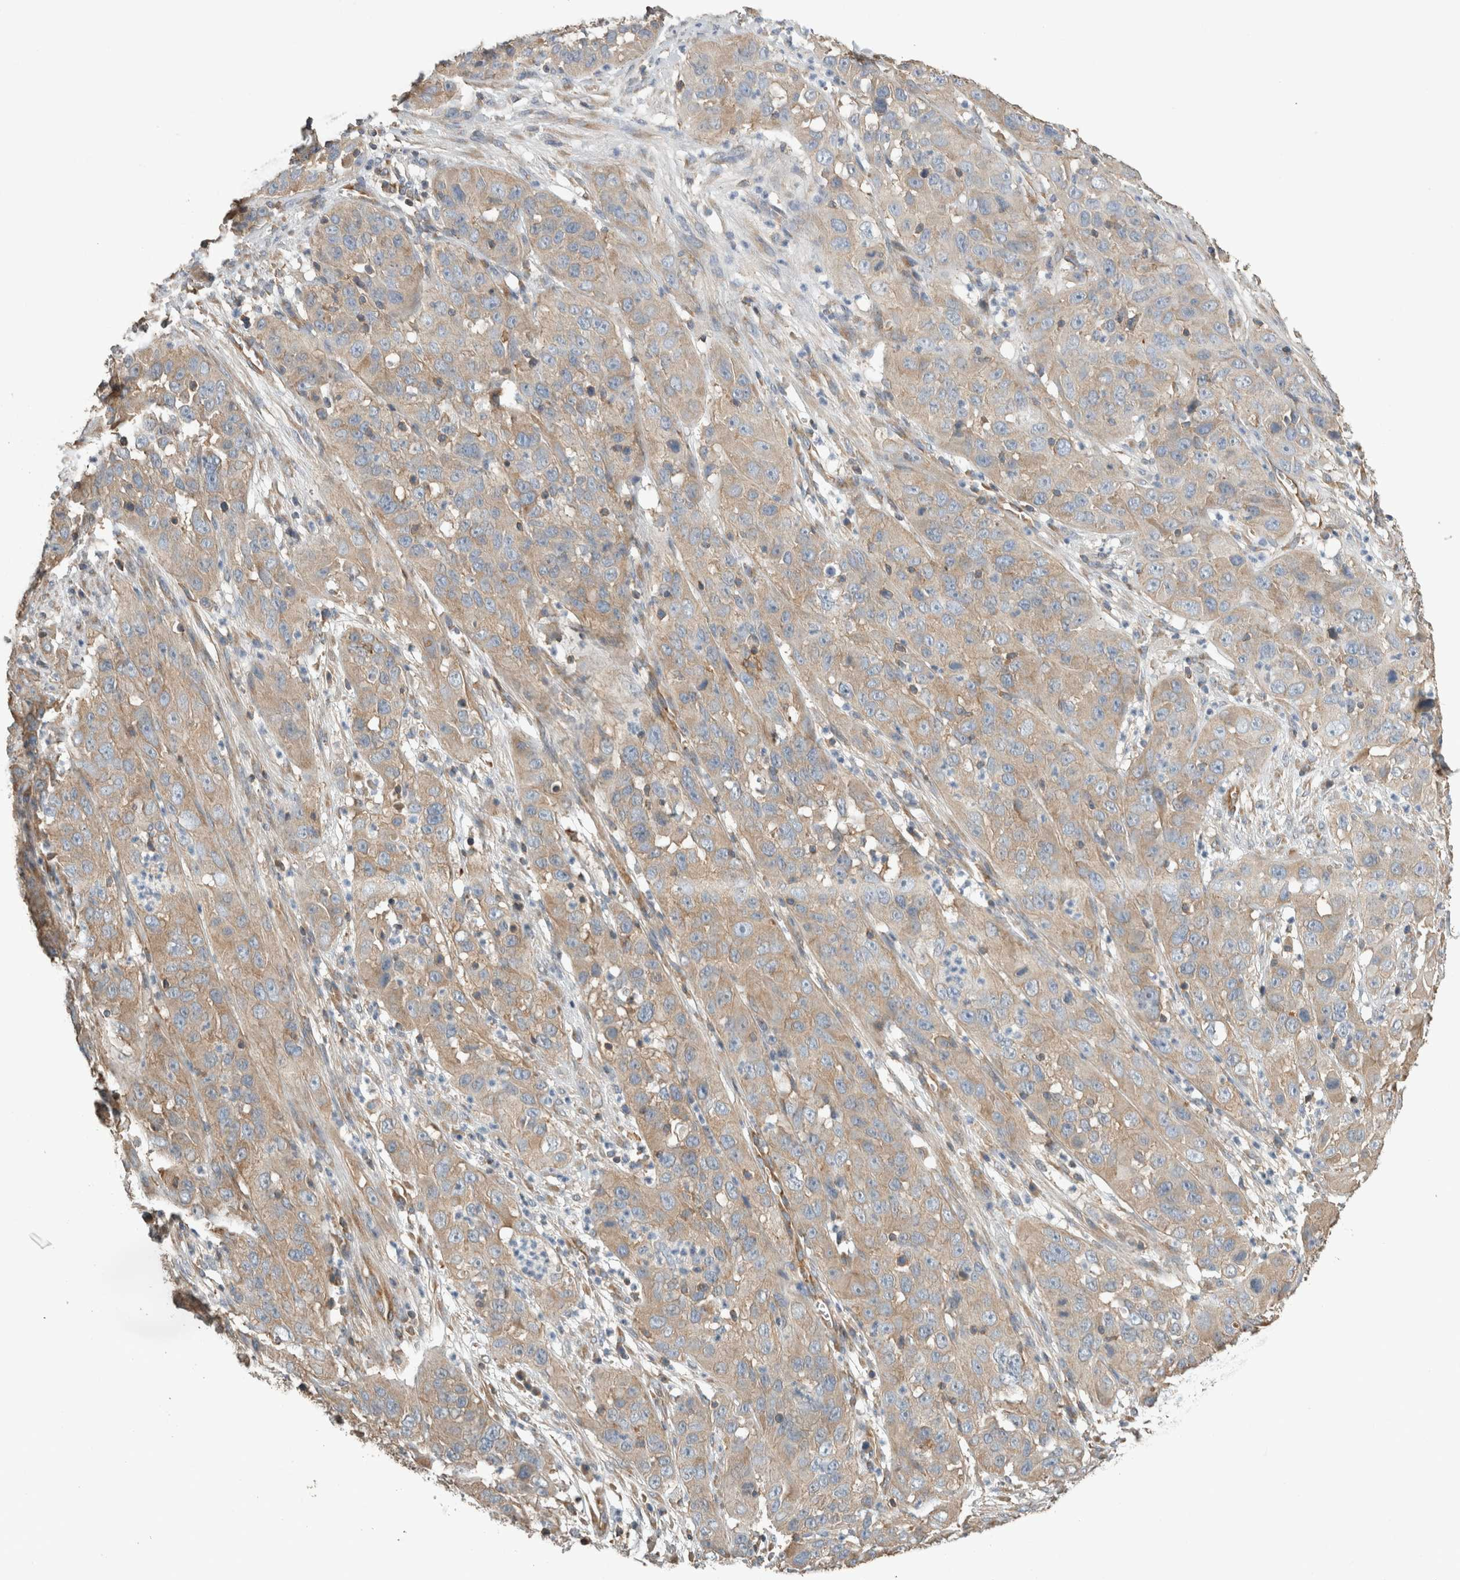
{"staining": {"intensity": "weak", "quantity": "25%-75%", "location": "cytoplasmic/membranous"}, "tissue": "cervical cancer", "cell_type": "Tumor cells", "image_type": "cancer", "snomed": [{"axis": "morphology", "description": "Squamous cell carcinoma, NOS"}, {"axis": "topography", "description": "Cervix"}], "caption": "This histopathology image shows cervical squamous cell carcinoma stained with immunohistochemistry to label a protein in brown. The cytoplasmic/membranous of tumor cells show weak positivity for the protein. Nuclei are counter-stained blue.", "gene": "EIF4G3", "patient": {"sex": "female", "age": 32}}